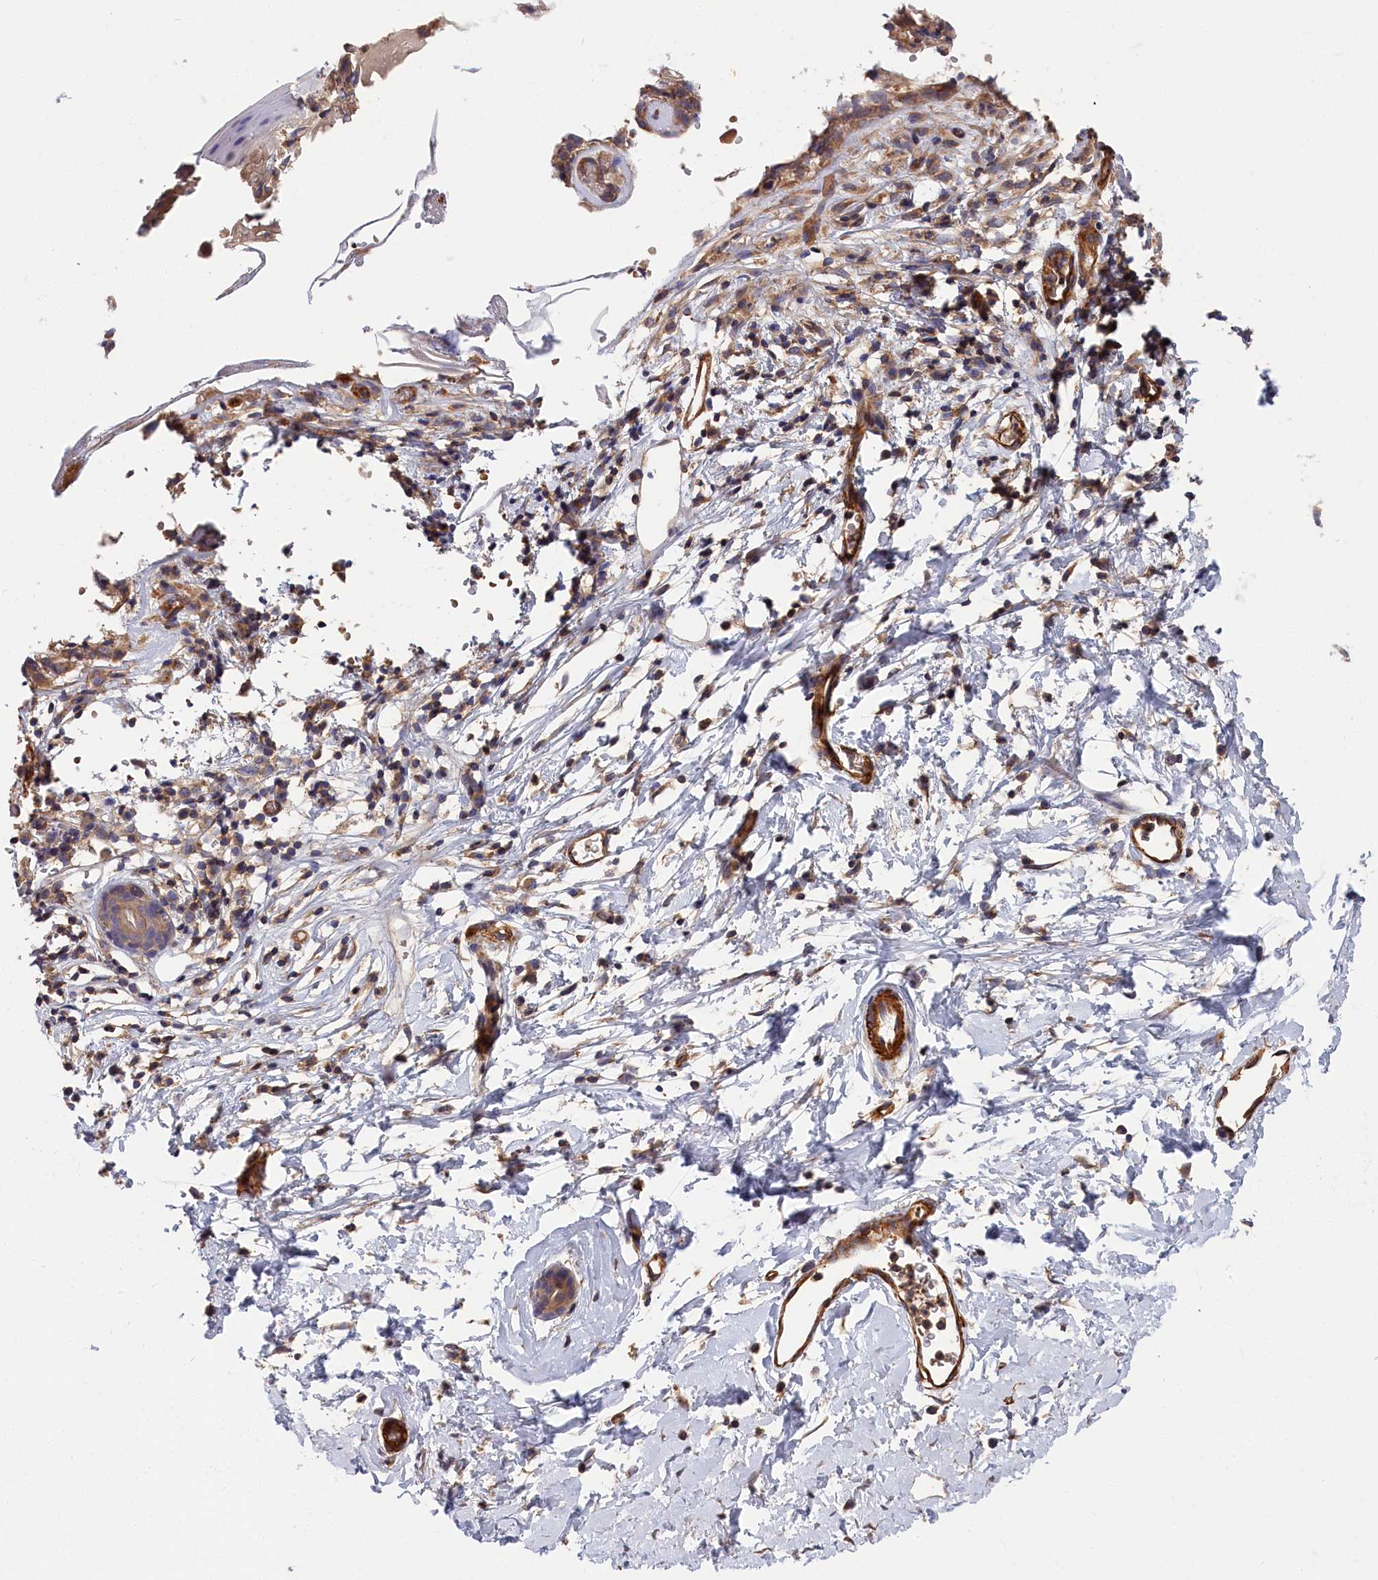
{"staining": {"intensity": "weak", "quantity": "<25%", "location": "cytoplasmic/membranous"}, "tissue": "skin", "cell_type": "Epidermal cells", "image_type": "normal", "snomed": [{"axis": "morphology", "description": "Normal tissue, NOS"}, {"axis": "topography", "description": "Vulva"}], "caption": "DAB immunohistochemical staining of benign skin displays no significant expression in epidermal cells.", "gene": "LDHD", "patient": {"sex": "female", "age": 68}}